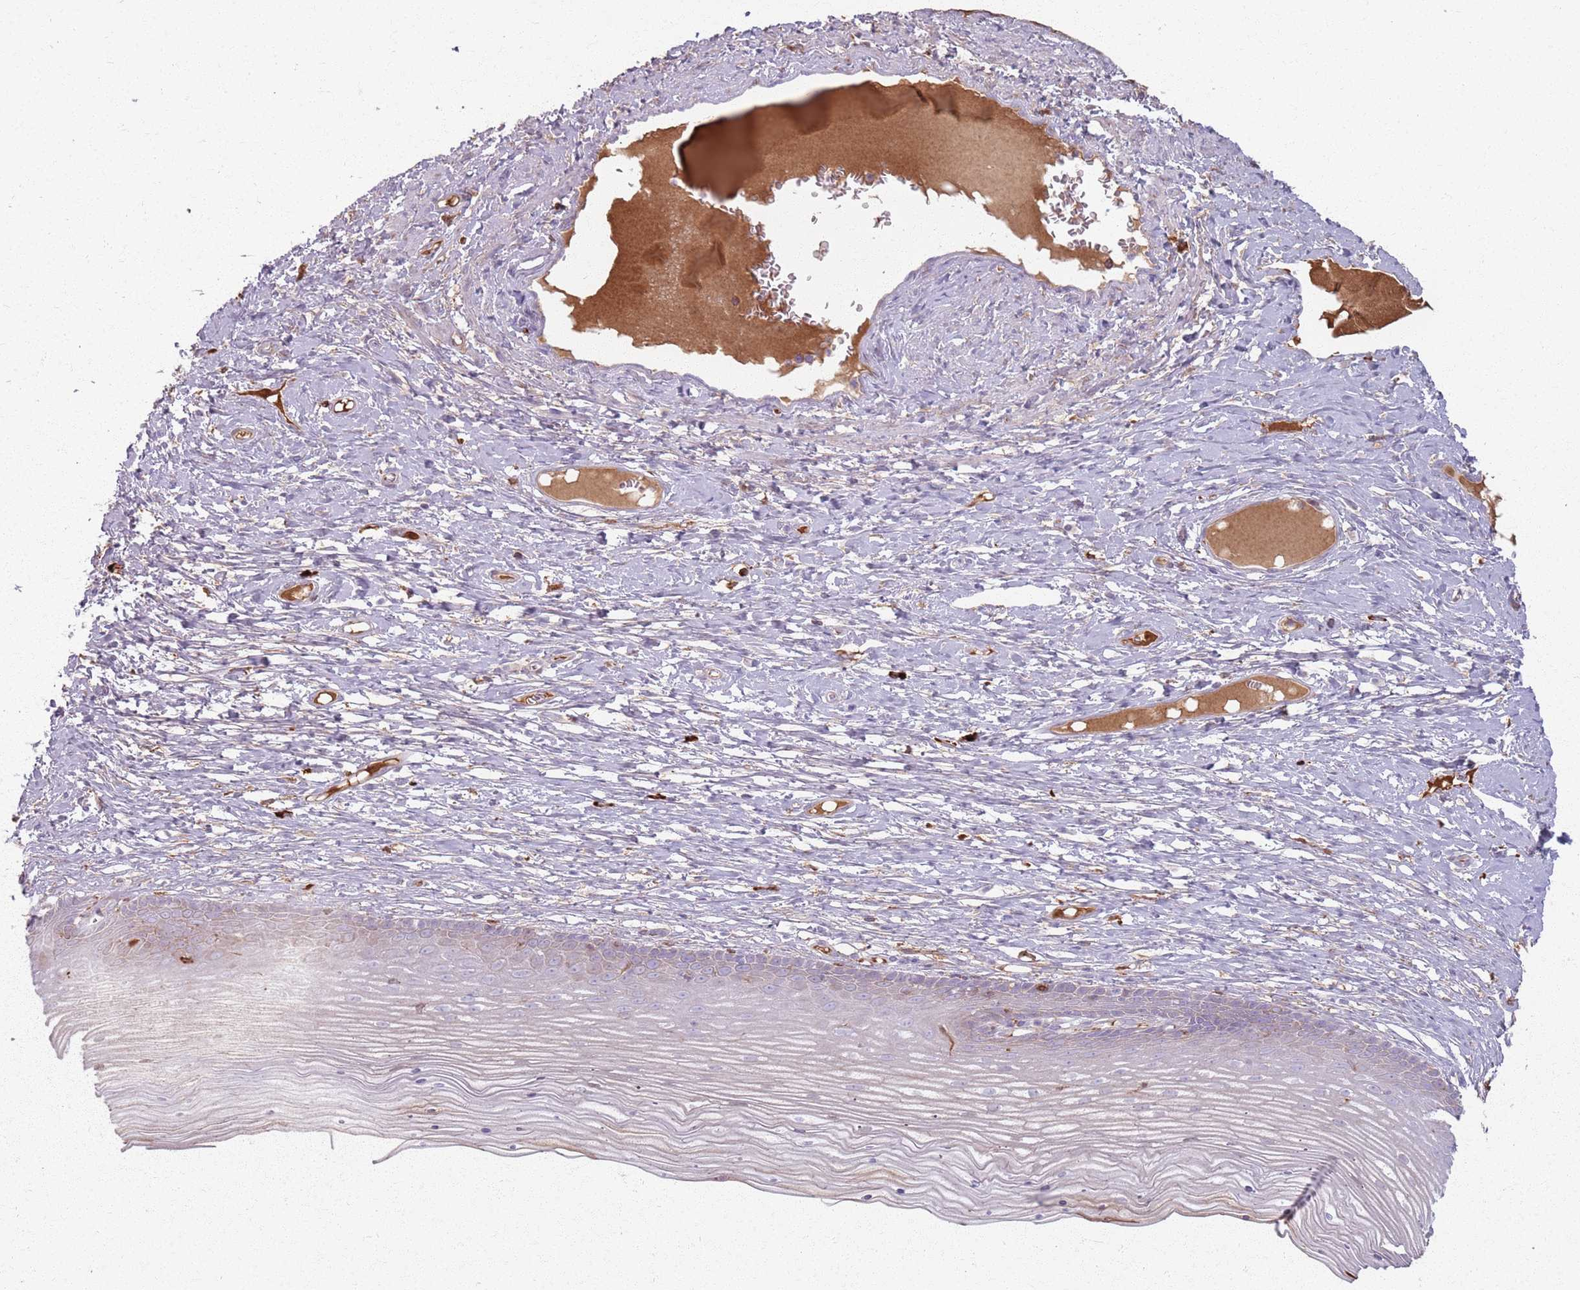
{"staining": {"intensity": "negative", "quantity": "none", "location": "none"}, "tissue": "cervix", "cell_type": "Glandular cells", "image_type": "normal", "snomed": [{"axis": "morphology", "description": "Normal tissue, NOS"}, {"axis": "topography", "description": "Cervix"}], "caption": "Immunohistochemical staining of unremarkable human cervix displays no significant positivity in glandular cells.", "gene": "COLGALT1", "patient": {"sex": "female", "age": 42}}